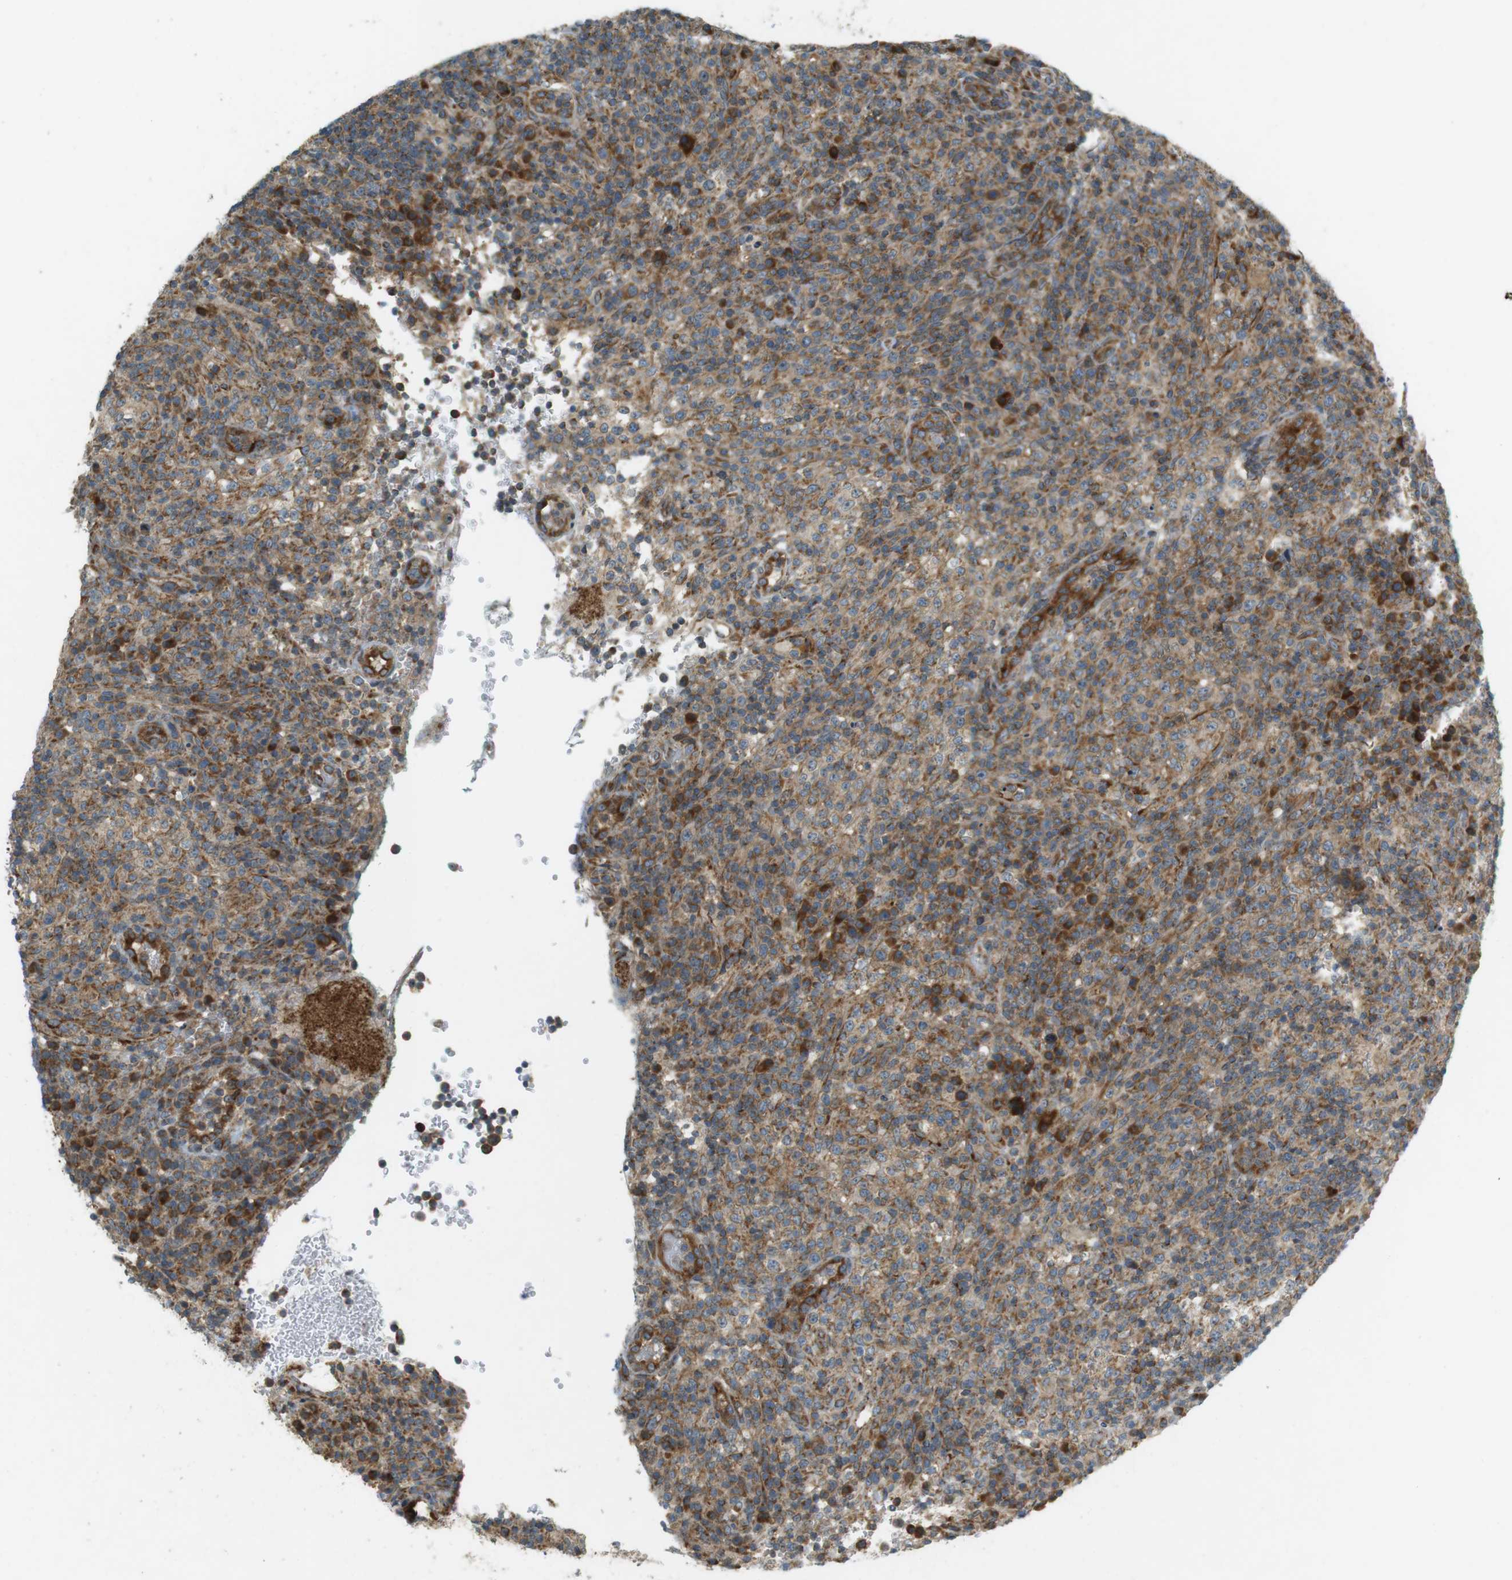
{"staining": {"intensity": "strong", "quantity": "<25%", "location": "cytoplasmic/membranous"}, "tissue": "lymphoma", "cell_type": "Tumor cells", "image_type": "cancer", "snomed": [{"axis": "morphology", "description": "Malignant lymphoma, non-Hodgkin's type, High grade"}, {"axis": "topography", "description": "Lymph node"}], "caption": "Protein staining of lymphoma tissue exhibits strong cytoplasmic/membranous positivity in about <25% of tumor cells. (brown staining indicates protein expression, while blue staining denotes nuclei).", "gene": "SLC41A1", "patient": {"sex": "female", "age": 76}}